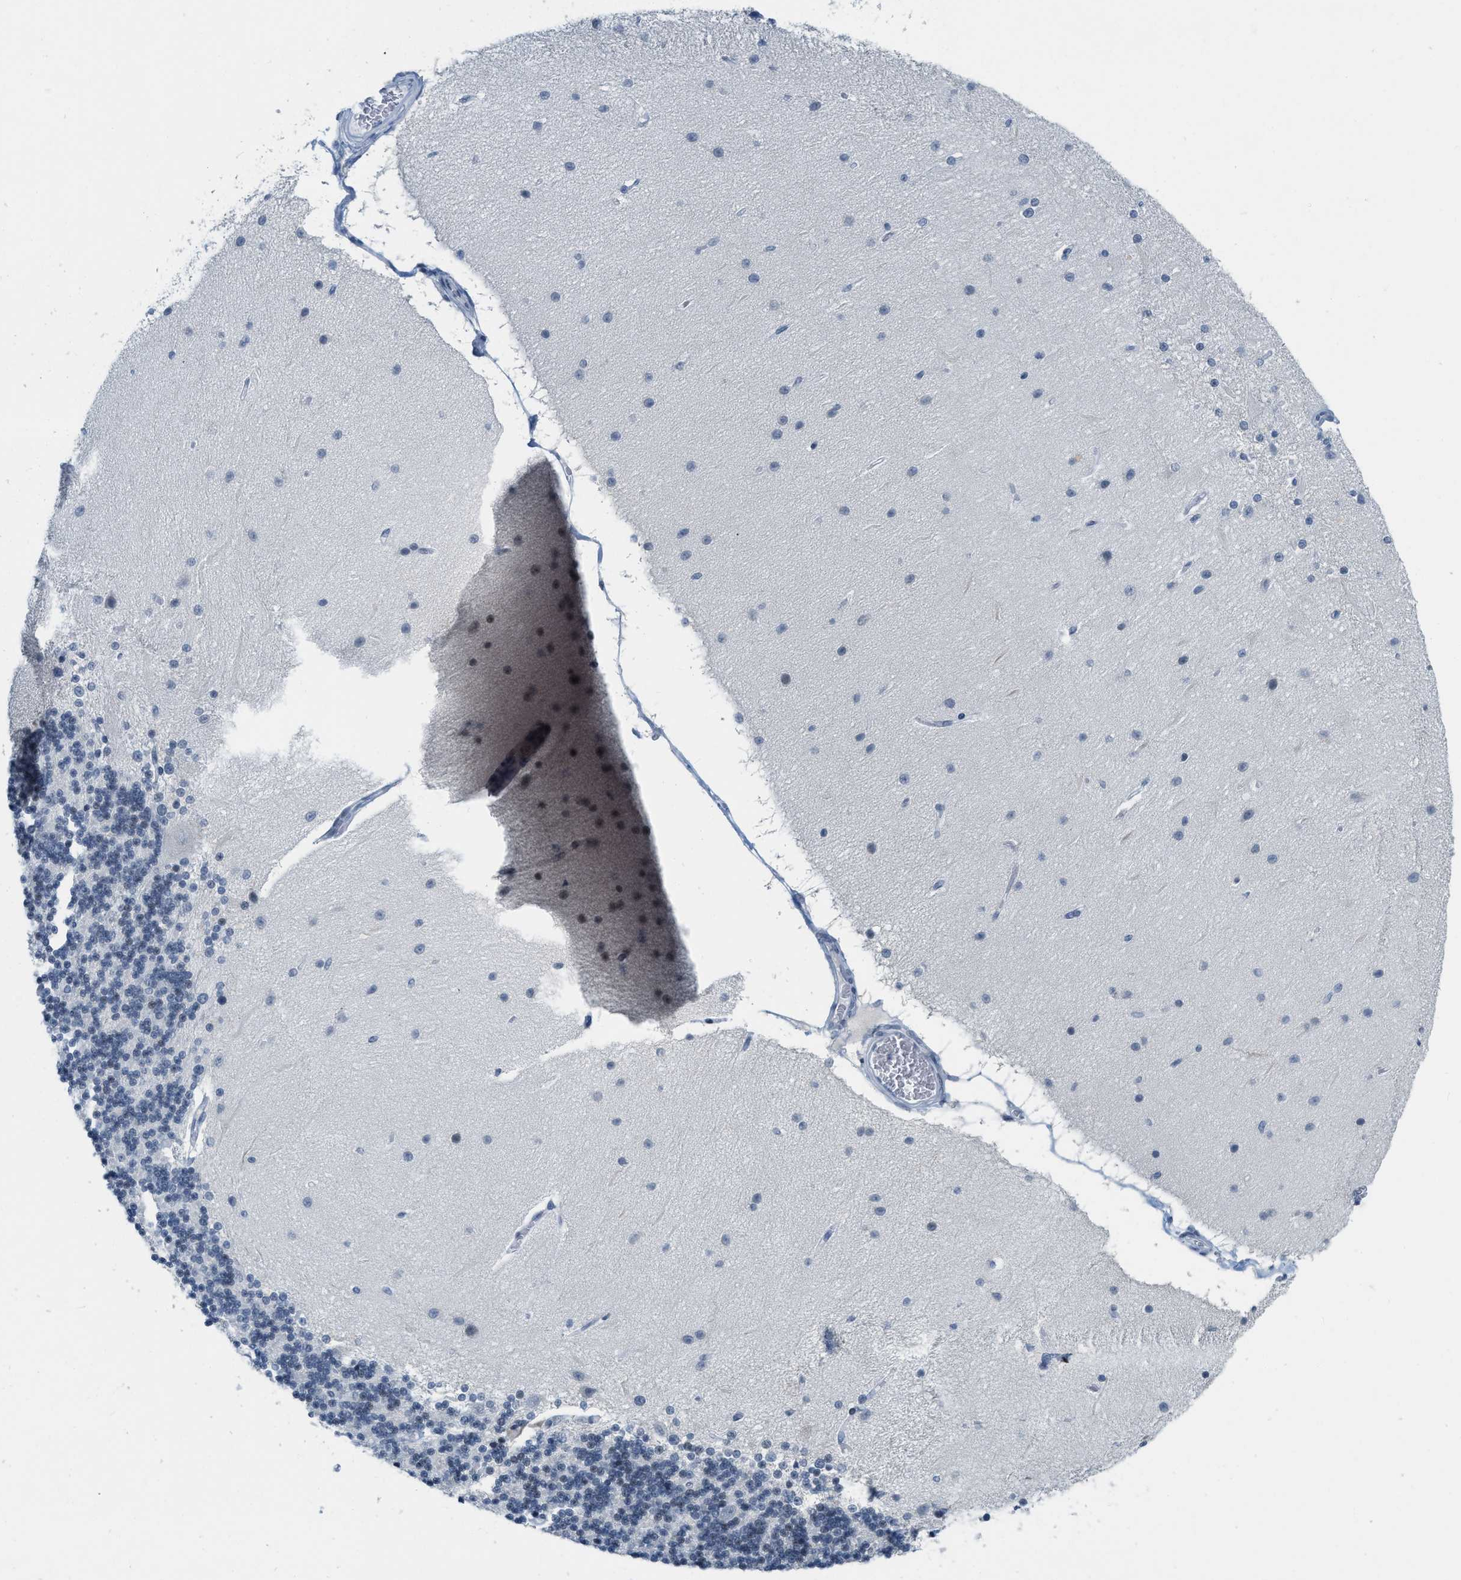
{"staining": {"intensity": "negative", "quantity": "none", "location": "none"}, "tissue": "cerebellum", "cell_type": "Cells in granular layer", "image_type": "normal", "snomed": [{"axis": "morphology", "description": "Normal tissue, NOS"}, {"axis": "topography", "description": "Cerebellum"}], "caption": "Immunohistochemistry image of benign cerebellum: cerebellum stained with DAB (3,3'-diaminobenzidine) shows no significant protein expression in cells in granular layer. (Stains: DAB IHC with hematoxylin counter stain, Microscopy: brightfield microscopy at high magnification).", "gene": "PBX1", "patient": {"sex": "female", "age": 54}}